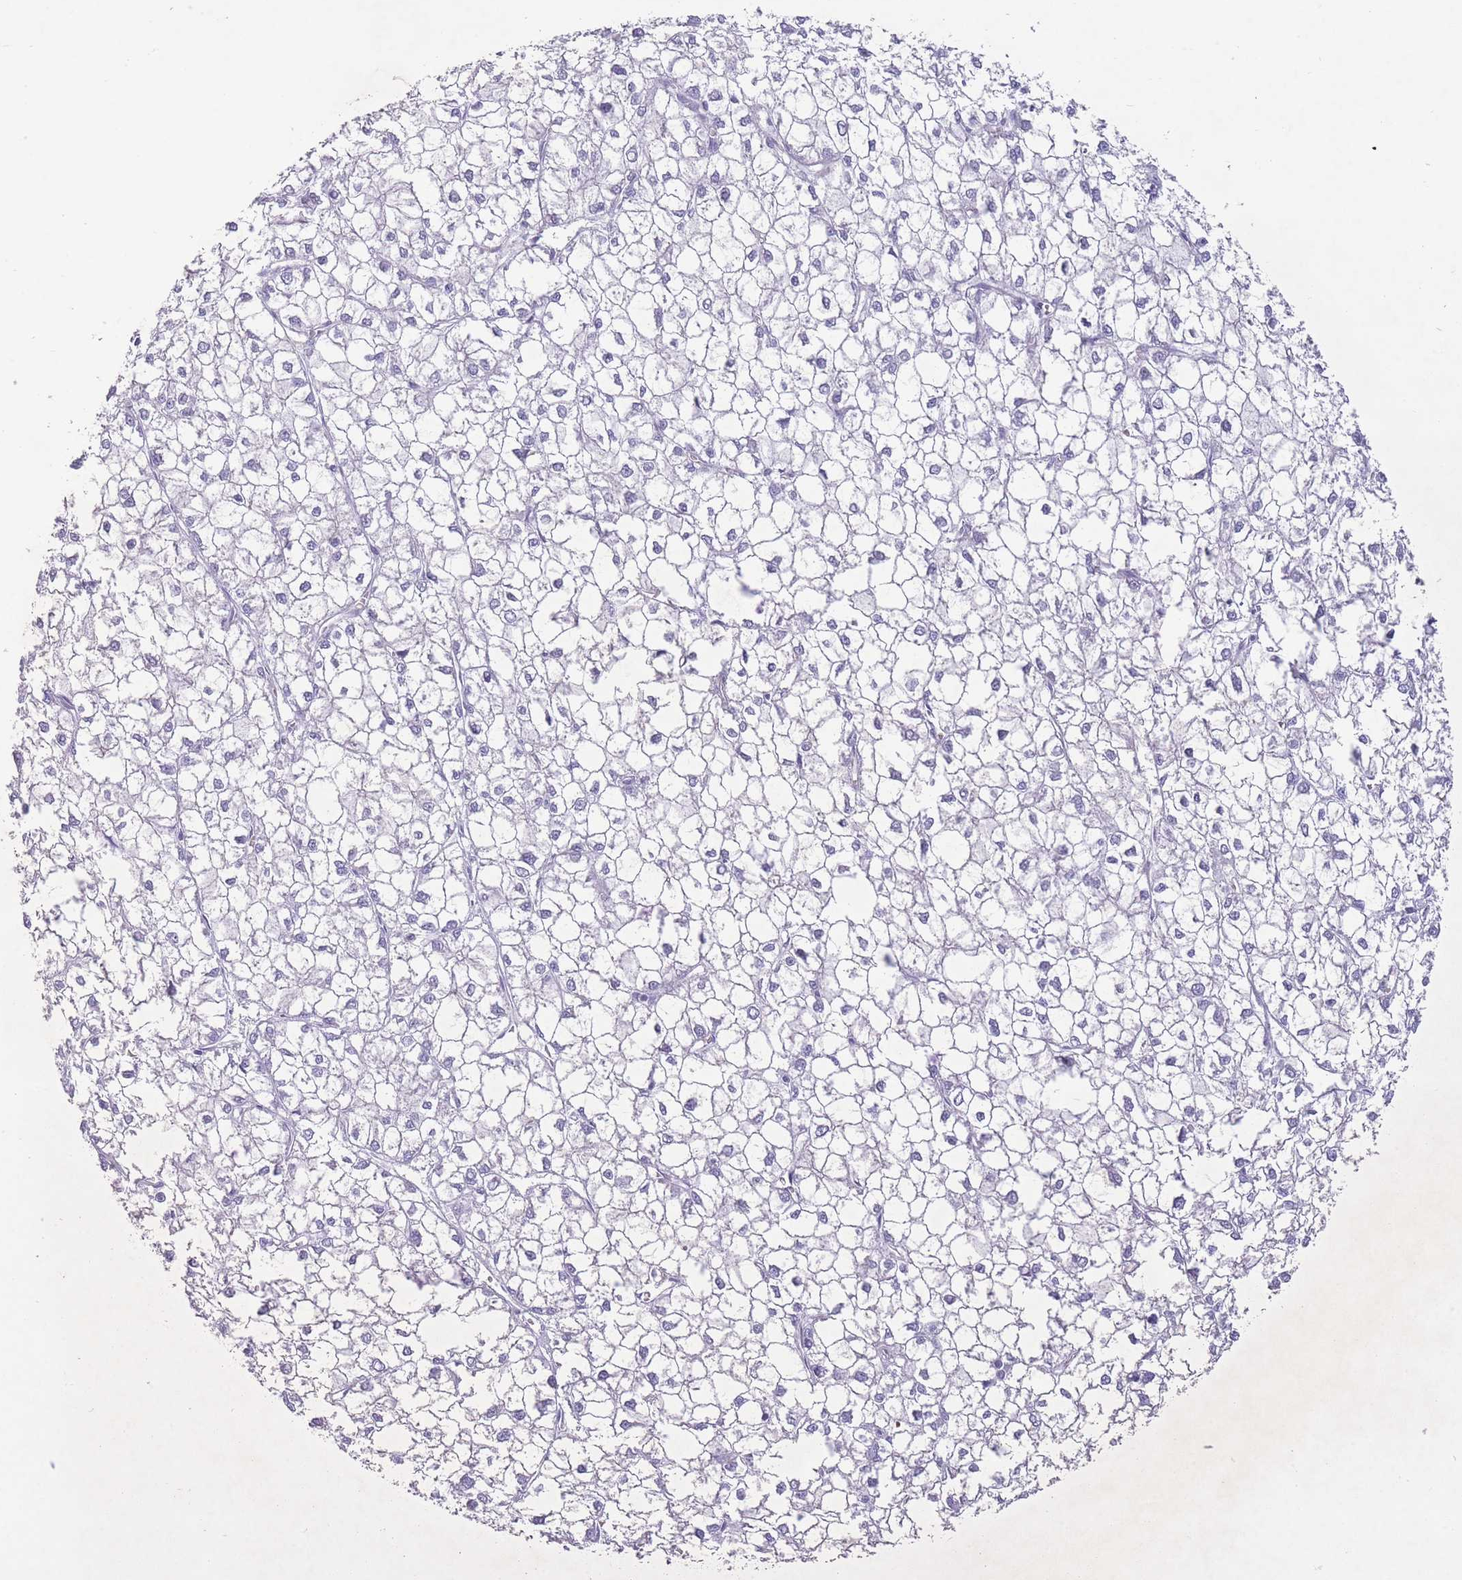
{"staining": {"intensity": "negative", "quantity": "none", "location": "none"}, "tissue": "liver cancer", "cell_type": "Tumor cells", "image_type": "cancer", "snomed": [{"axis": "morphology", "description": "Carcinoma, Hepatocellular, NOS"}, {"axis": "topography", "description": "Liver"}], "caption": "There is no significant positivity in tumor cells of liver cancer (hepatocellular carcinoma).", "gene": "PNPLA5", "patient": {"sex": "female", "age": 43}}